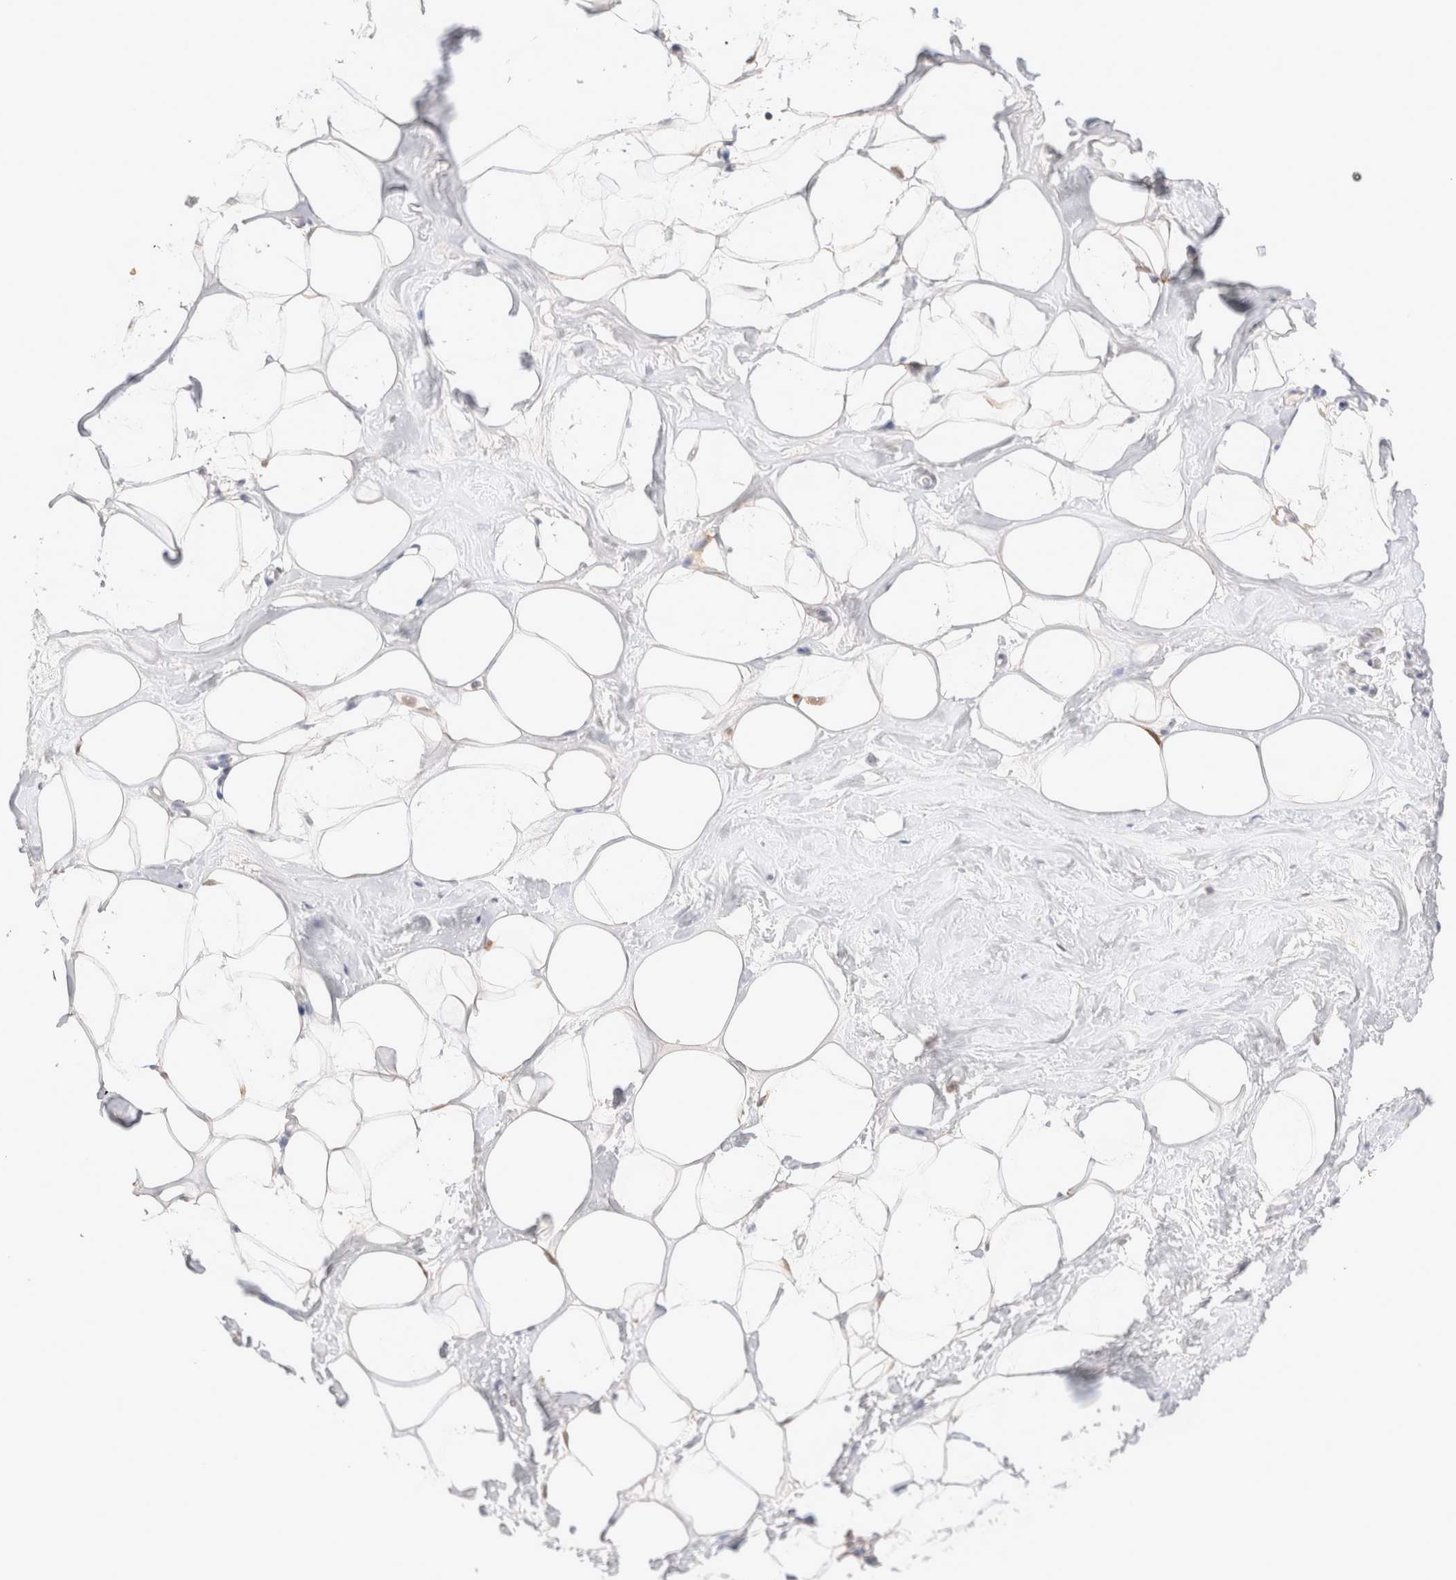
{"staining": {"intensity": "negative", "quantity": "none", "location": "none"}, "tissue": "adipose tissue", "cell_type": "Adipocytes", "image_type": "normal", "snomed": [{"axis": "morphology", "description": "Normal tissue, NOS"}, {"axis": "morphology", "description": "Fibrosis, NOS"}, {"axis": "topography", "description": "Breast"}, {"axis": "topography", "description": "Adipose tissue"}], "caption": "Immunohistochemistry (IHC) image of benign adipose tissue: adipose tissue stained with DAB demonstrates no significant protein expression in adipocytes.", "gene": "STARD10", "patient": {"sex": "female", "age": 39}}